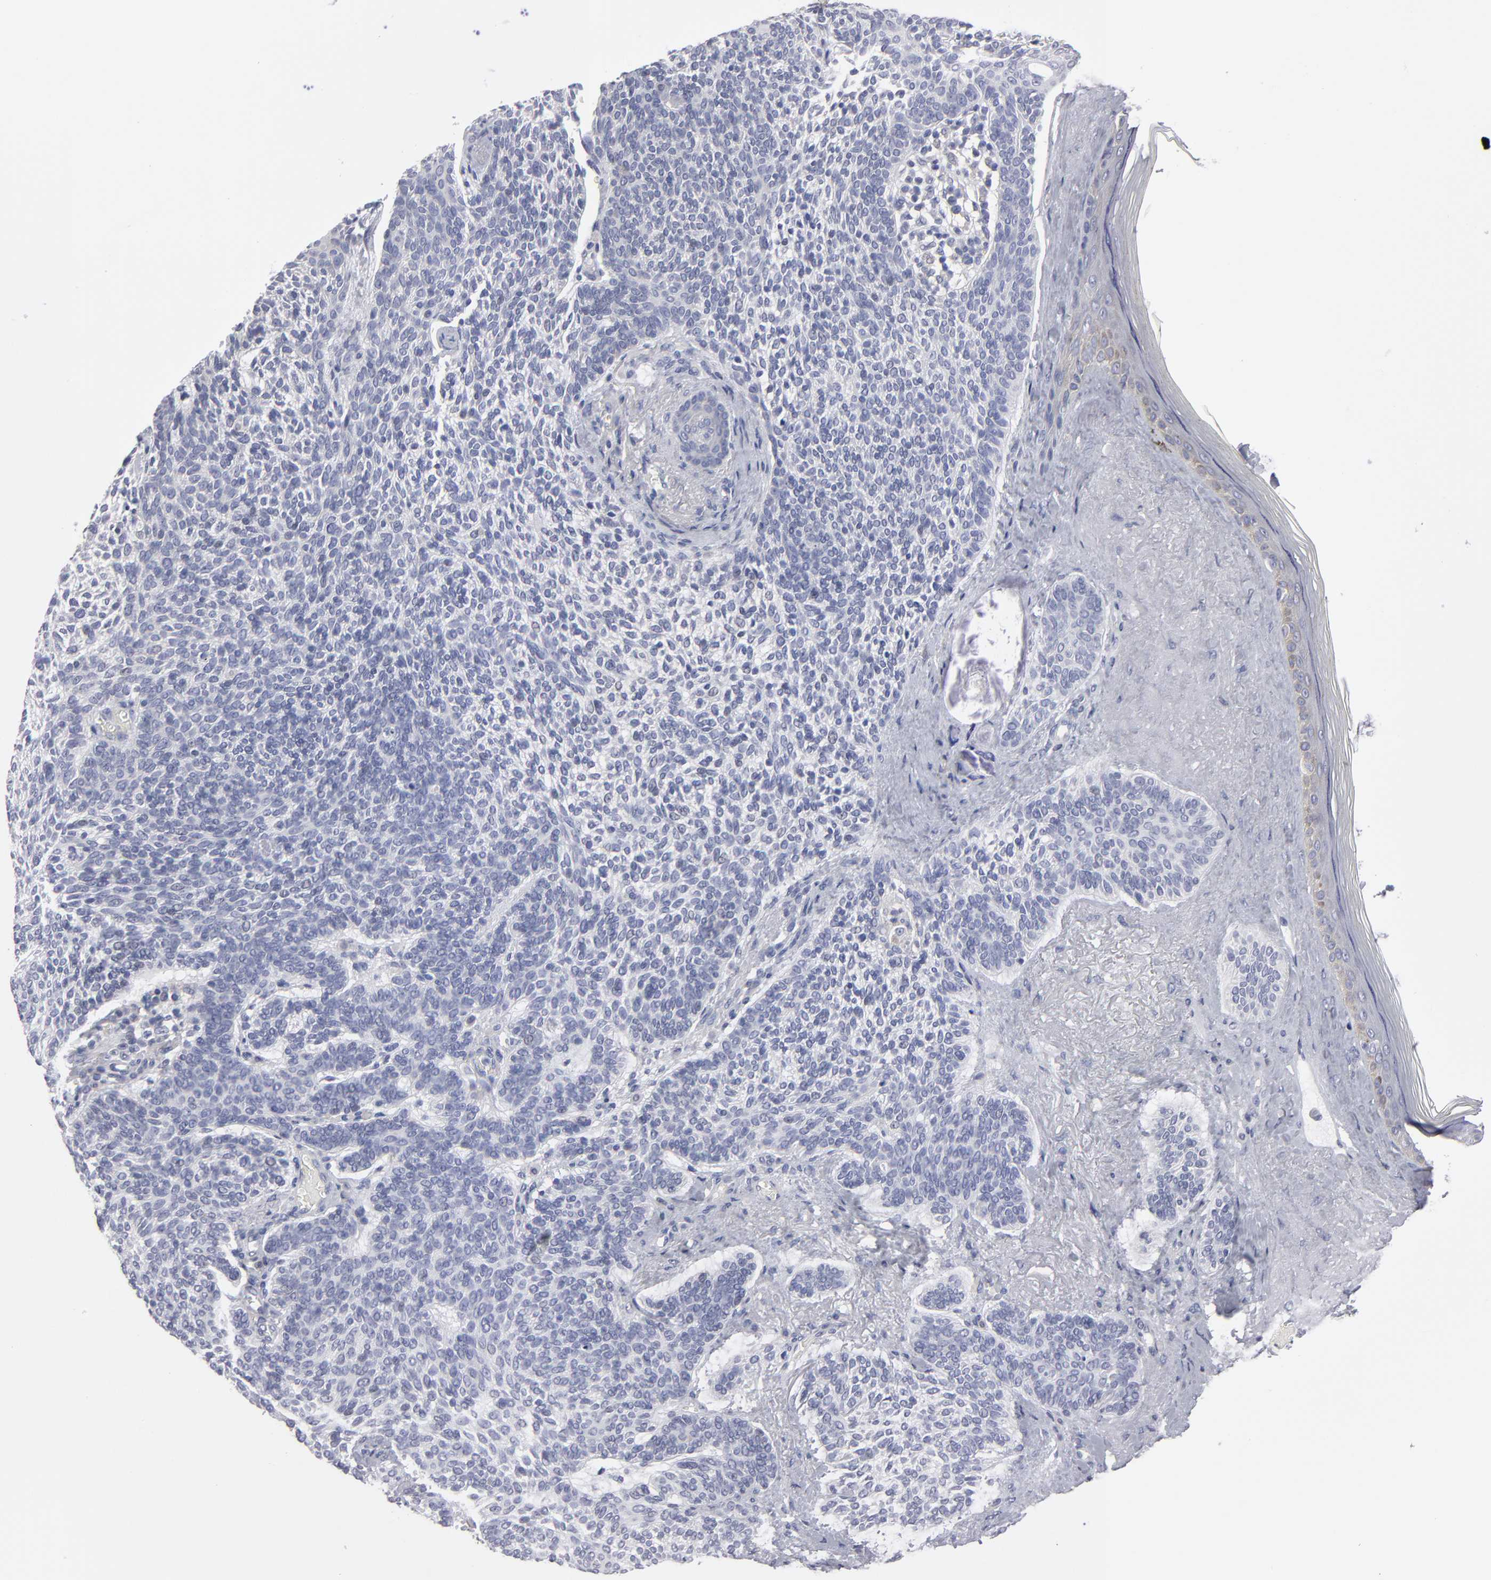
{"staining": {"intensity": "negative", "quantity": "none", "location": "none"}, "tissue": "skin cancer", "cell_type": "Tumor cells", "image_type": "cancer", "snomed": [{"axis": "morphology", "description": "Normal tissue, NOS"}, {"axis": "morphology", "description": "Basal cell carcinoma"}, {"axis": "topography", "description": "Skin"}], "caption": "Photomicrograph shows no significant protein staining in tumor cells of skin cancer (basal cell carcinoma).", "gene": "CCDC80", "patient": {"sex": "female", "age": 70}}